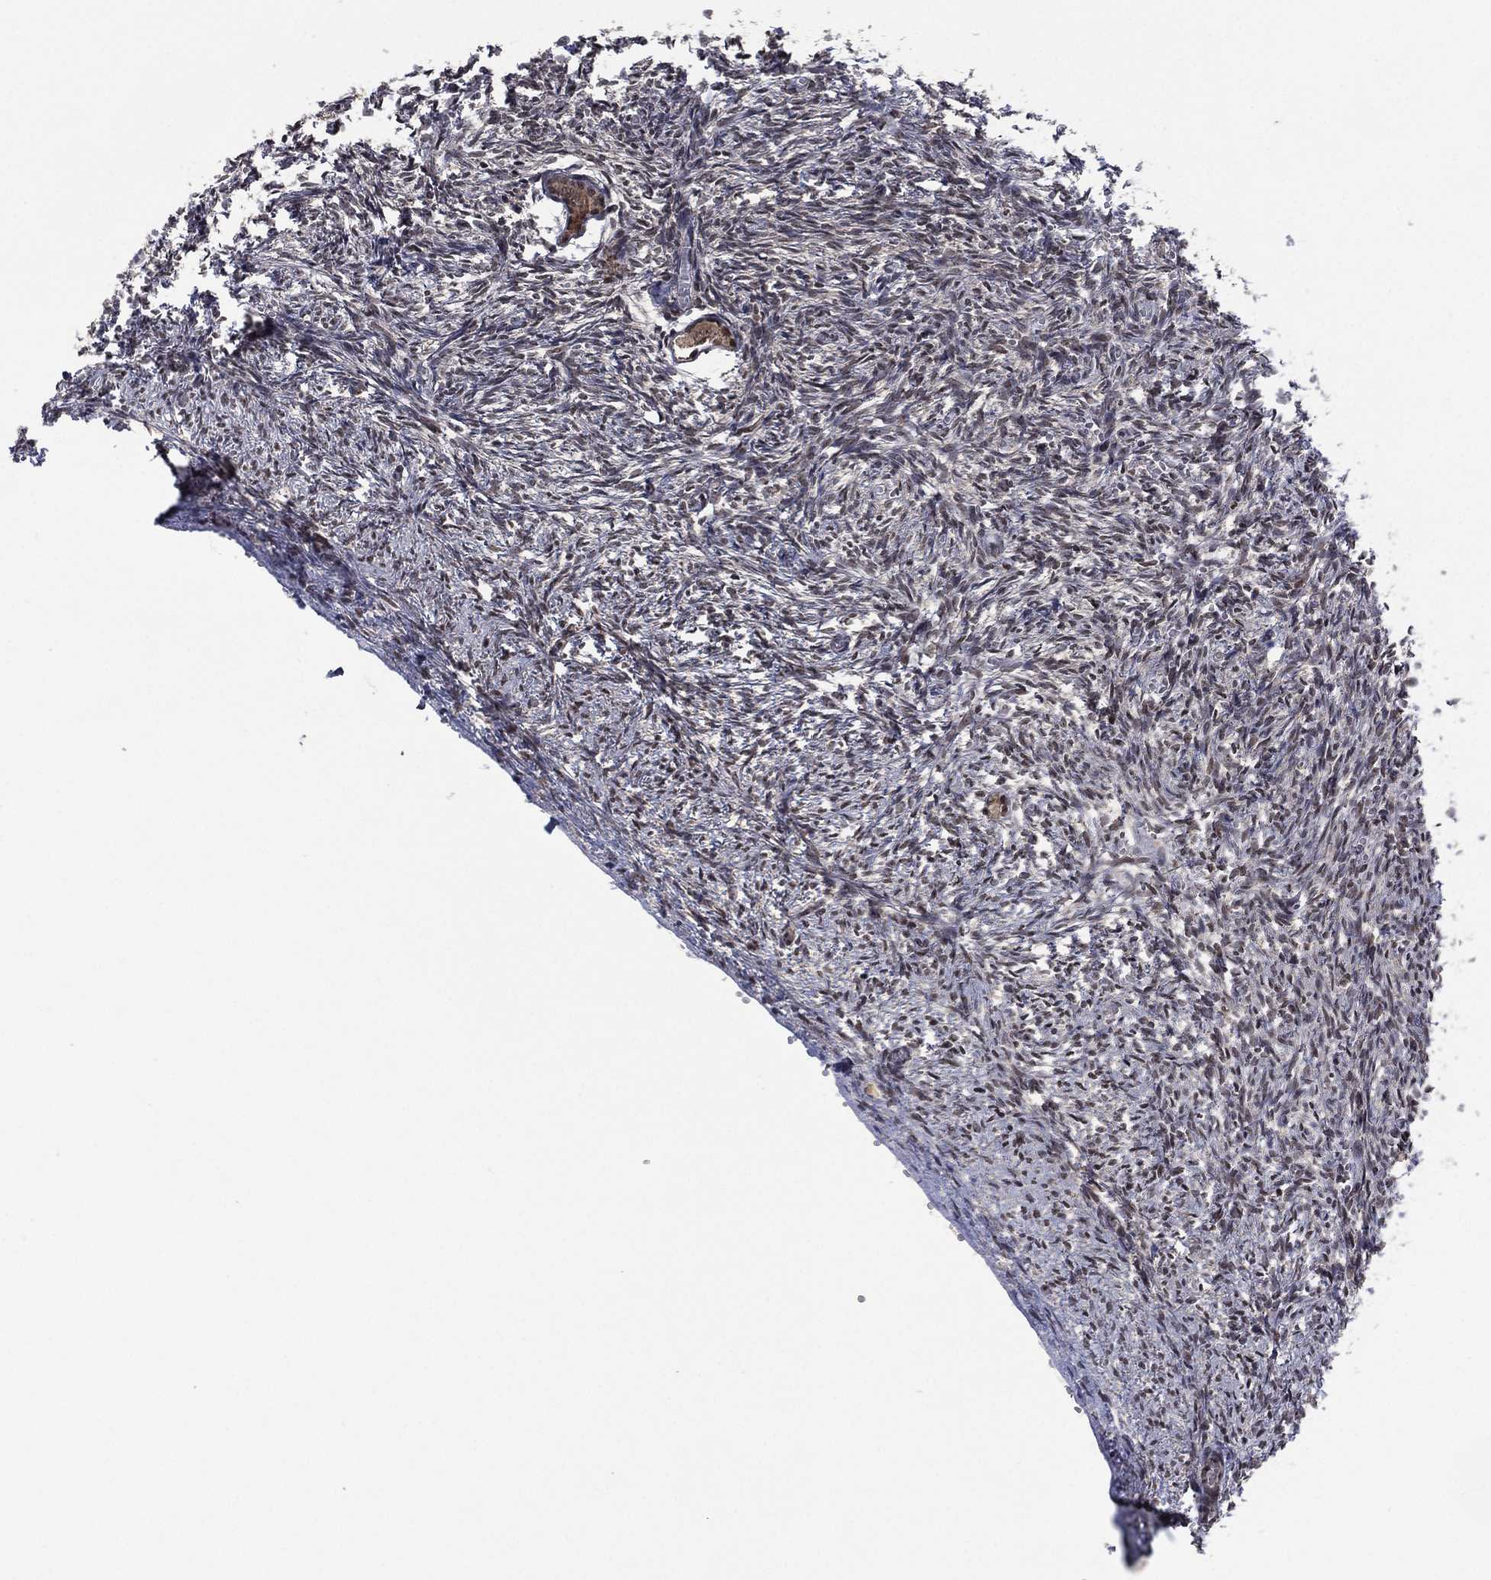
{"staining": {"intensity": "weak", "quantity": "25%-75%", "location": "cytoplasmic/membranous"}, "tissue": "ovary", "cell_type": "Follicle cells", "image_type": "normal", "snomed": [{"axis": "morphology", "description": "Normal tissue, NOS"}, {"axis": "topography", "description": "Ovary"}], "caption": "Ovary was stained to show a protein in brown. There is low levels of weak cytoplasmic/membranous staining in approximately 25%-75% of follicle cells. (IHC, brightfield microscopy, high magnification).", "gene": "NELFCD", "patient": {"sex": "female", "age": 43}}